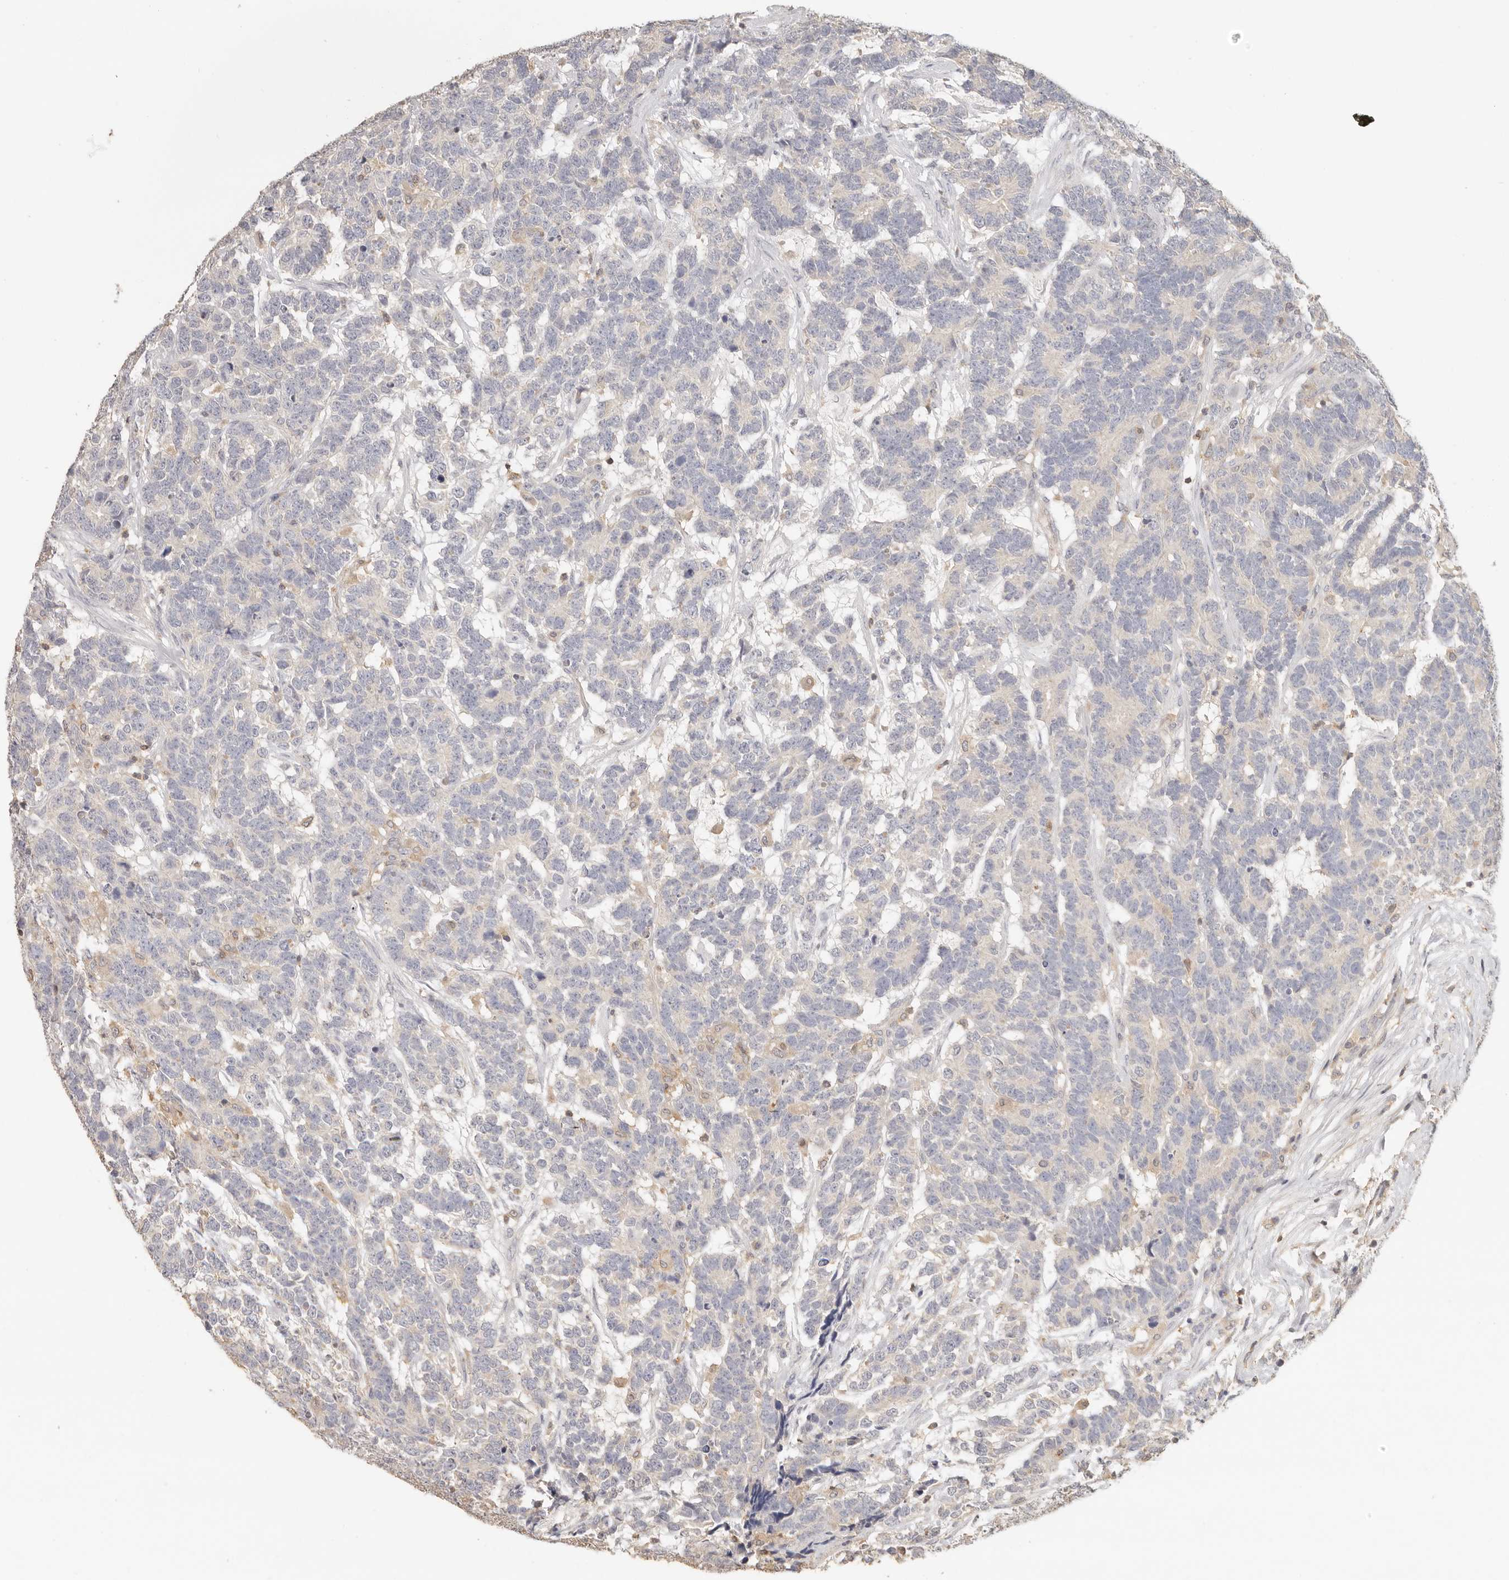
{"staining": {"intensity": "negative", "quantity": "none", "location": "none"}, "tissue": "testis cancer", "cell_type": "Tumor cells", "image_type": "cancer", "snomed": [{"axis": "morphology", "description": "Carcinoma, Embryonal, NOS"}, {"axis": "topography", "description": "Testis"}], "caption": "Immunohistochemistry of testis cancer exhibits no expression in tumor cells.", "gene": "CSK", "patient": {"sex": "male", "age": 26}}